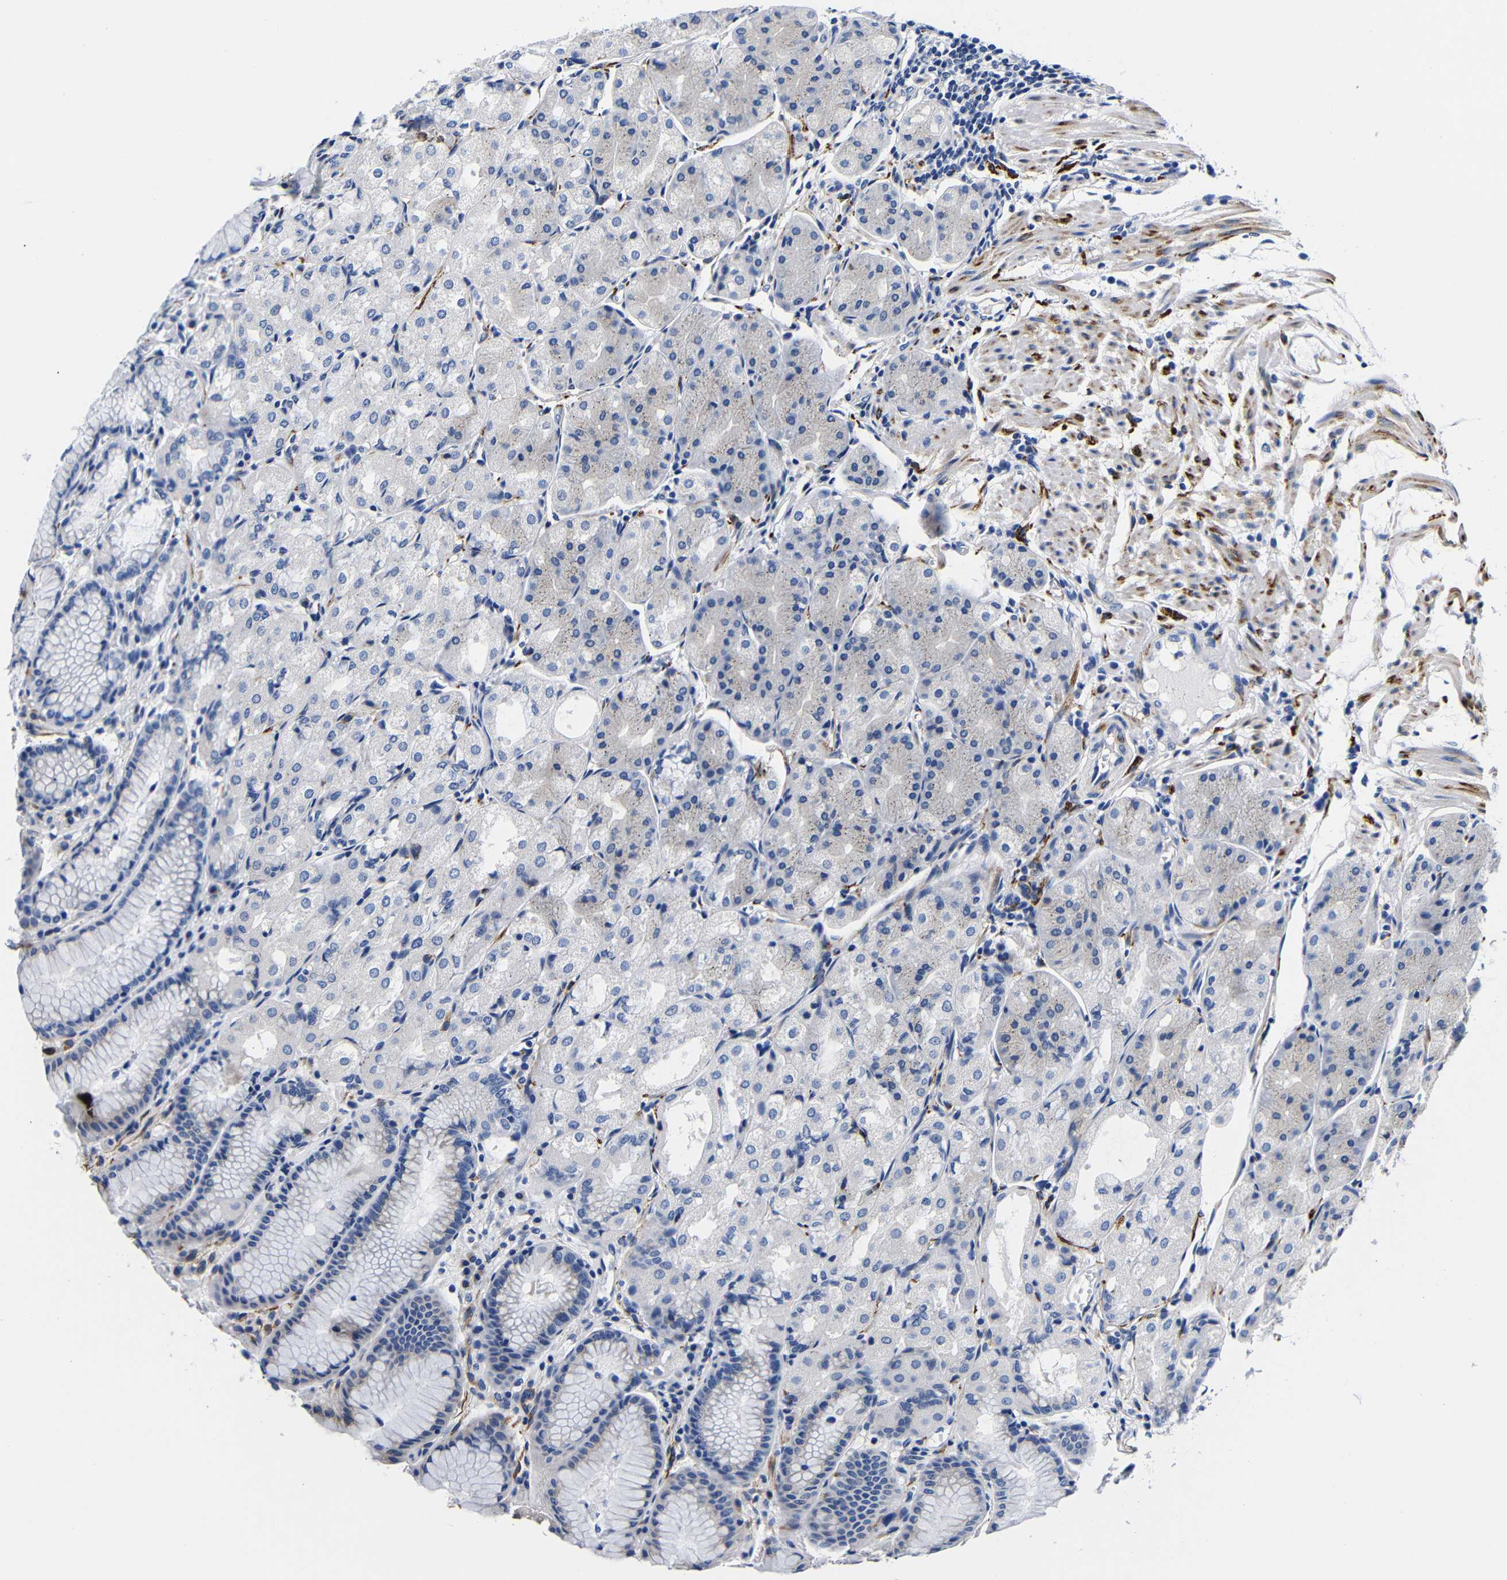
{"staining": {"intensity": "negative", "quantity": "none", "location": "none"}, "tissue": "stomach", "cell_type": "Glandular cells", "image_type": "normal", "snomed": [{"axis": "morphology", "description": "Normal tissue, NOS"}, {"axis": "topography", "description": "Stomach, upper"}], "caption": "This is a micrograph of immunohistochemistry staining of normal stomach, which shows no positivity in glandular cells.", "gene": "LRIG1", "patient": {"sex": "male", "age": 72}}